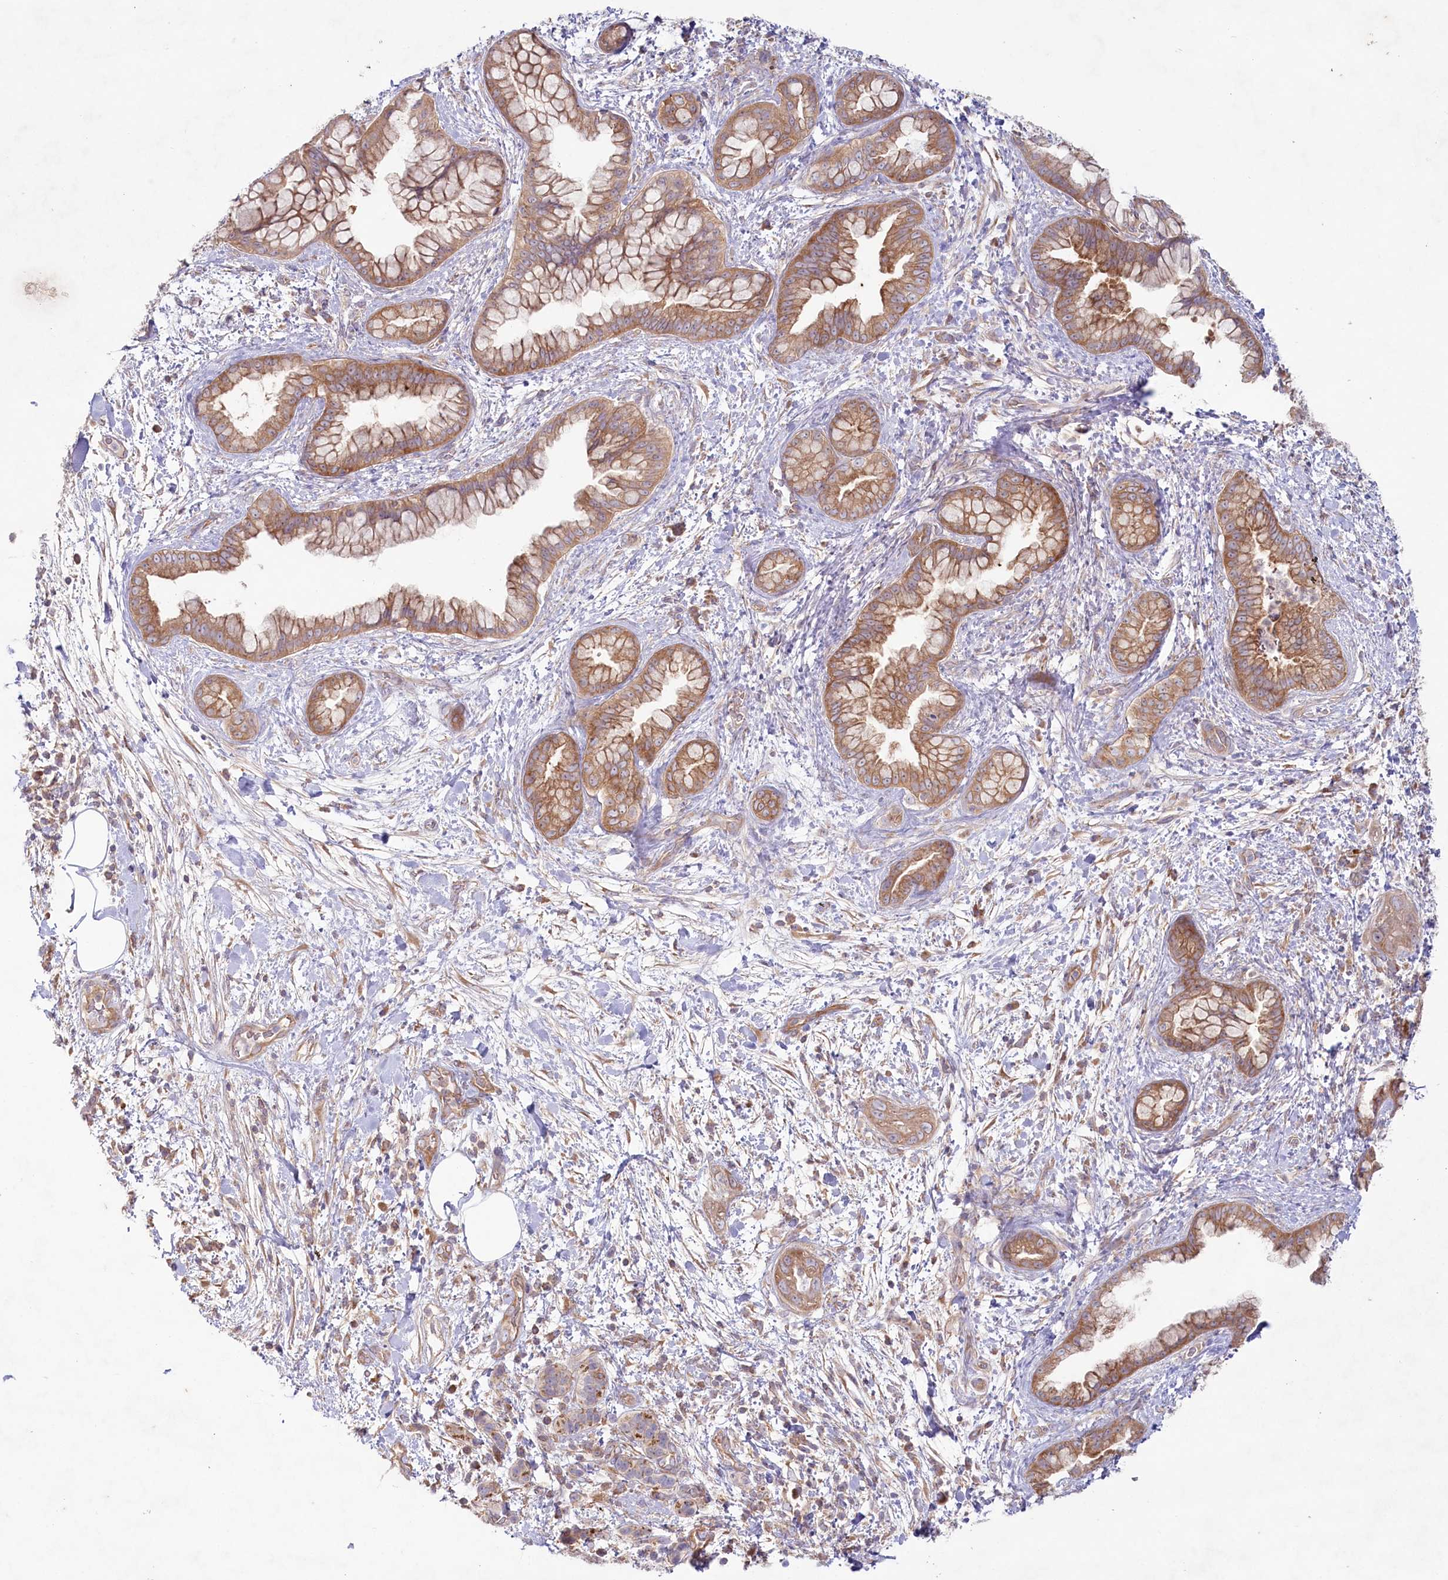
{"staining": {"intensity": "moderate", "quantity": ">75%", "location": "cytoplasmic/membranous"}, "tissue": "pancreatic cancer", "cell_type": "Tumor cells", "image_type": "cancer", "snomed": [{"axis": "morphology", "description": "Adenocarcinoma, NOS"}, {"axis": "topography", "description": "Pancreas"}], "caption": "Tumor cells show medium levels of moderate cytoplasmic/membranous staining in approximately >75% of cells in human pancreatic cancer.", "gene": "TNIP1", "patient": {"sex": "female", "age": 78}}